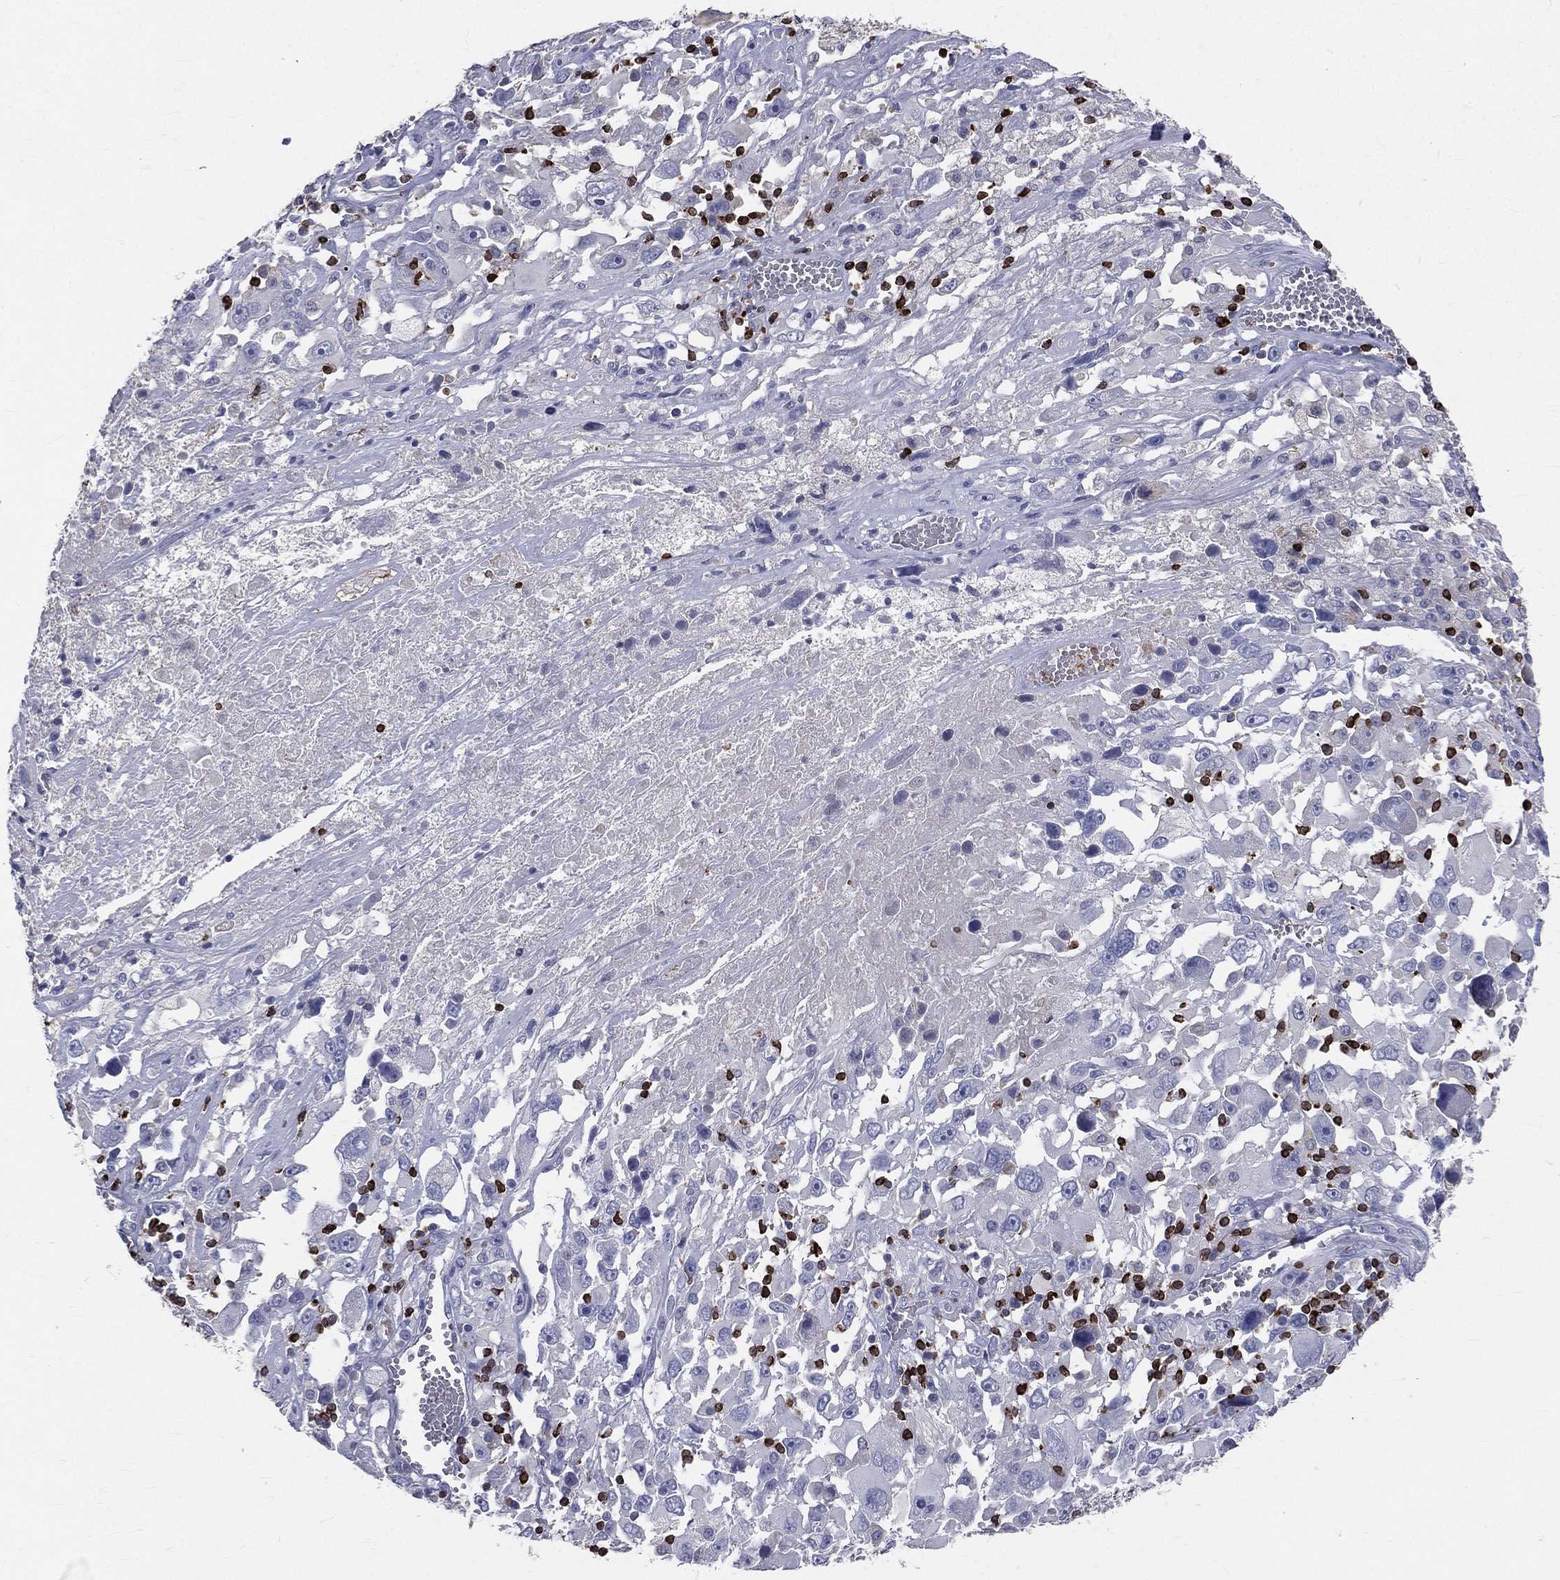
{"staining": {"intensity": "negative", "quantity": "none", "location": "none"}, "tissue": "melanoma", "cell_type": "Tumor cells", "image_type": "cancer", "snomed": [{"axis": "morphology", "description": "Malignant melanoma, Metastatic site"}, {"axis": "topography", "description": "Soft tissue"}], "caption": "Malignant melanoma (metastatic site) was stained to show a protein in brown. There is no significant expression in tumor cells.", "gene": "CTSW", "patient": {"sex": "male", "age": 50}}